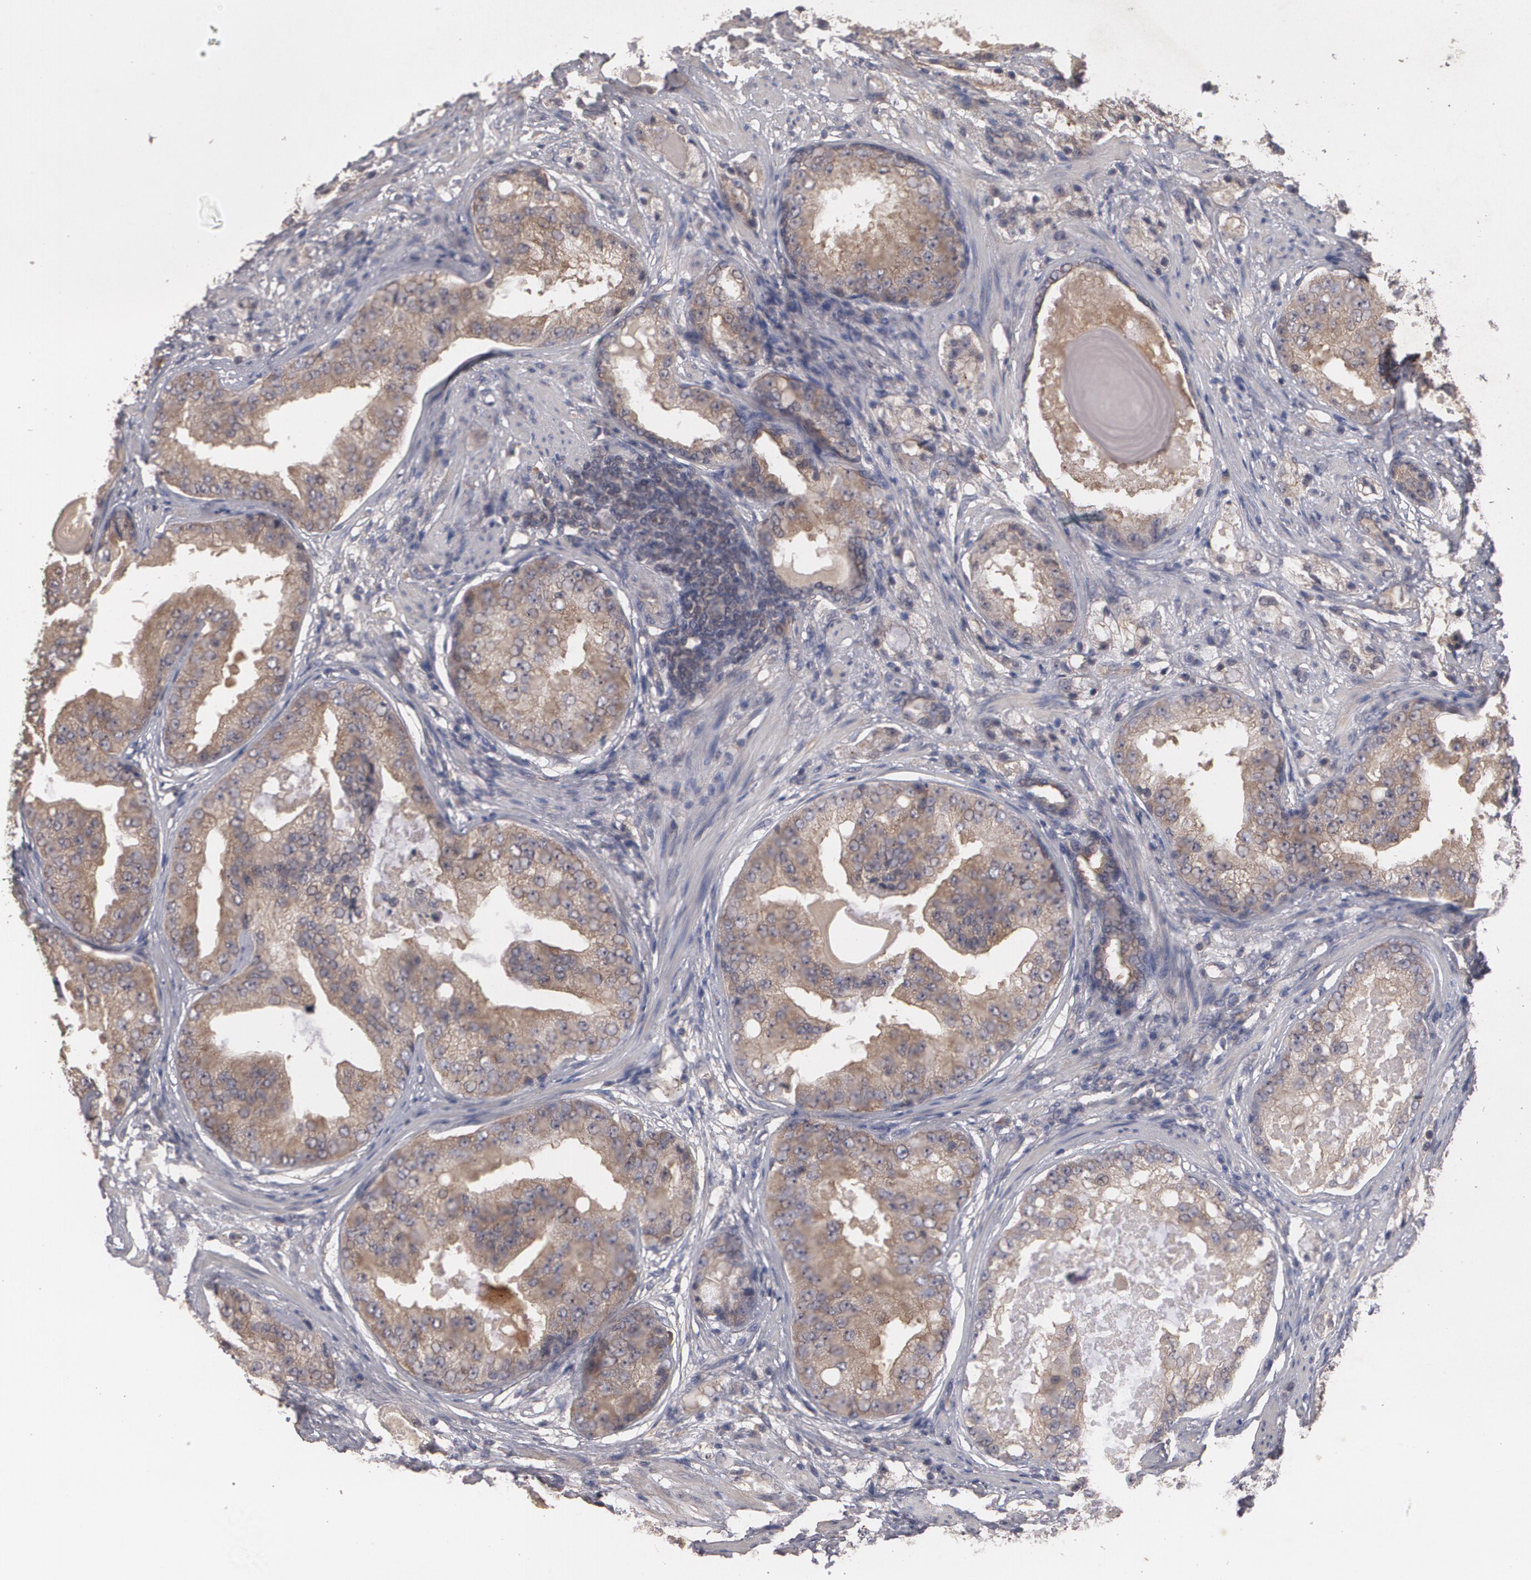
{"staining": {"intensity": "moderate", "quantity": ">75%", "location": "cytoplasmic/membranous"}, "tissue": "prostate cancer", "cell_type": "Tumor cells", "image_type": "cancer", "snomed": [{"axis": "morphology", "description": "Adenocarcinoma, High grade"}, {"axis": "topography", "description": "Prostate"}], "caption": "Prostate cancer (adenocarcinoma (high-grade)) was stained to show a protein in brown. There is medium levels of moderate cytoplasmic/membranous expression in about >75% of tumor cells. The staining was performed using DAB, with brown indicating positive protein expression. Nuclei are stained blue with hematoxylin.", "gene": "ARF6", "patient": {"sex": "male", "age": 68}}